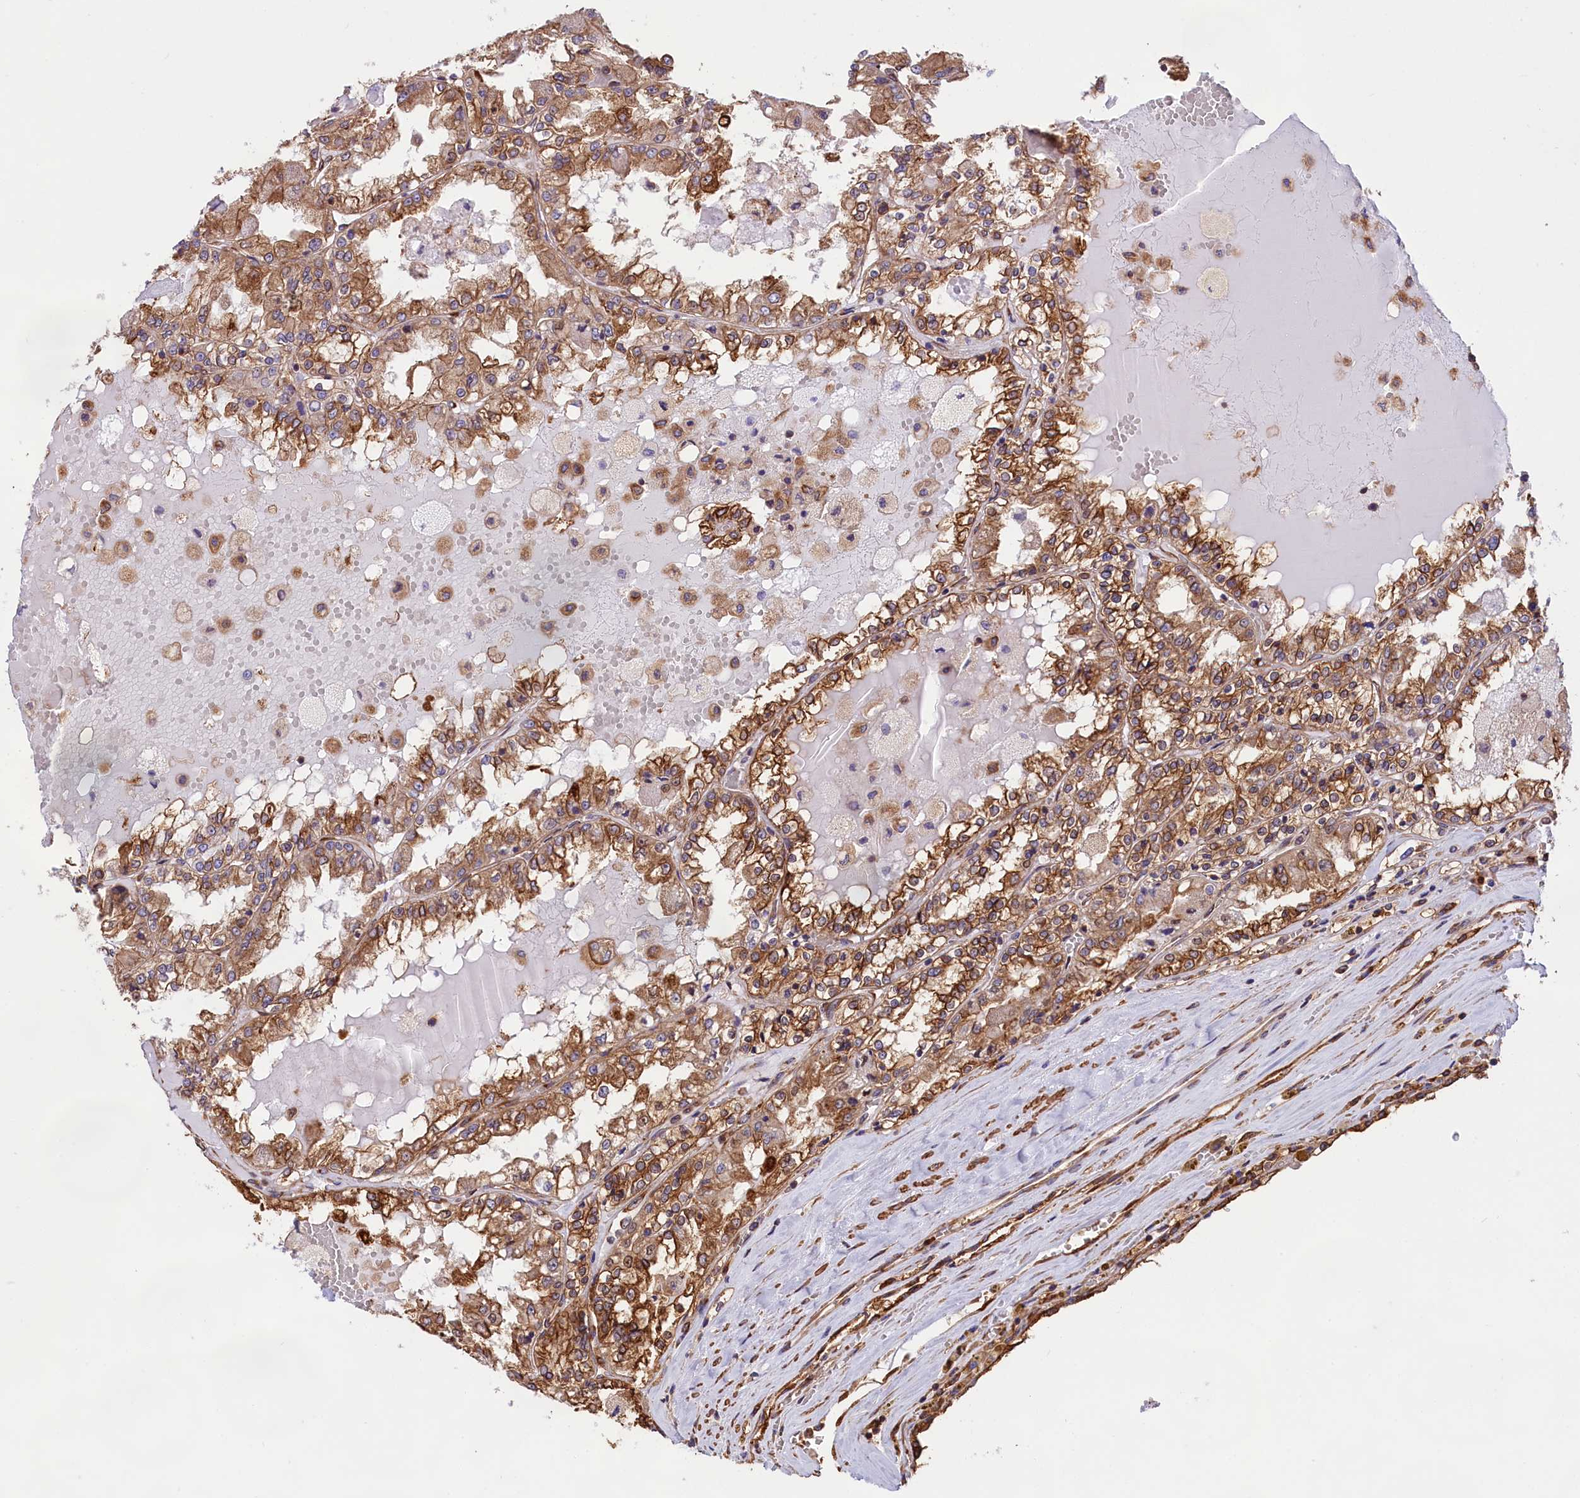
{"staining": {"intensity": "strong", "quantity": ">75%", "location": "cytoplasmic/membranous"}, "tissue": "renal cancer", "cell_type": "Tumor cells", "image_type": "cancer", "snomed": [{"axis": "morphology", "description": "Adenocarcinoma, NOS"}, {"axis": "topography", "description": "Kidney"}], "caption": "The immunohistochemical stain highlights strong cytoplasmic/membranous expression in tumor cells of adenocarcinoma (renal) tissue.", "gene": "GYS1", "patient": {"sex": "female", "age": 56}}